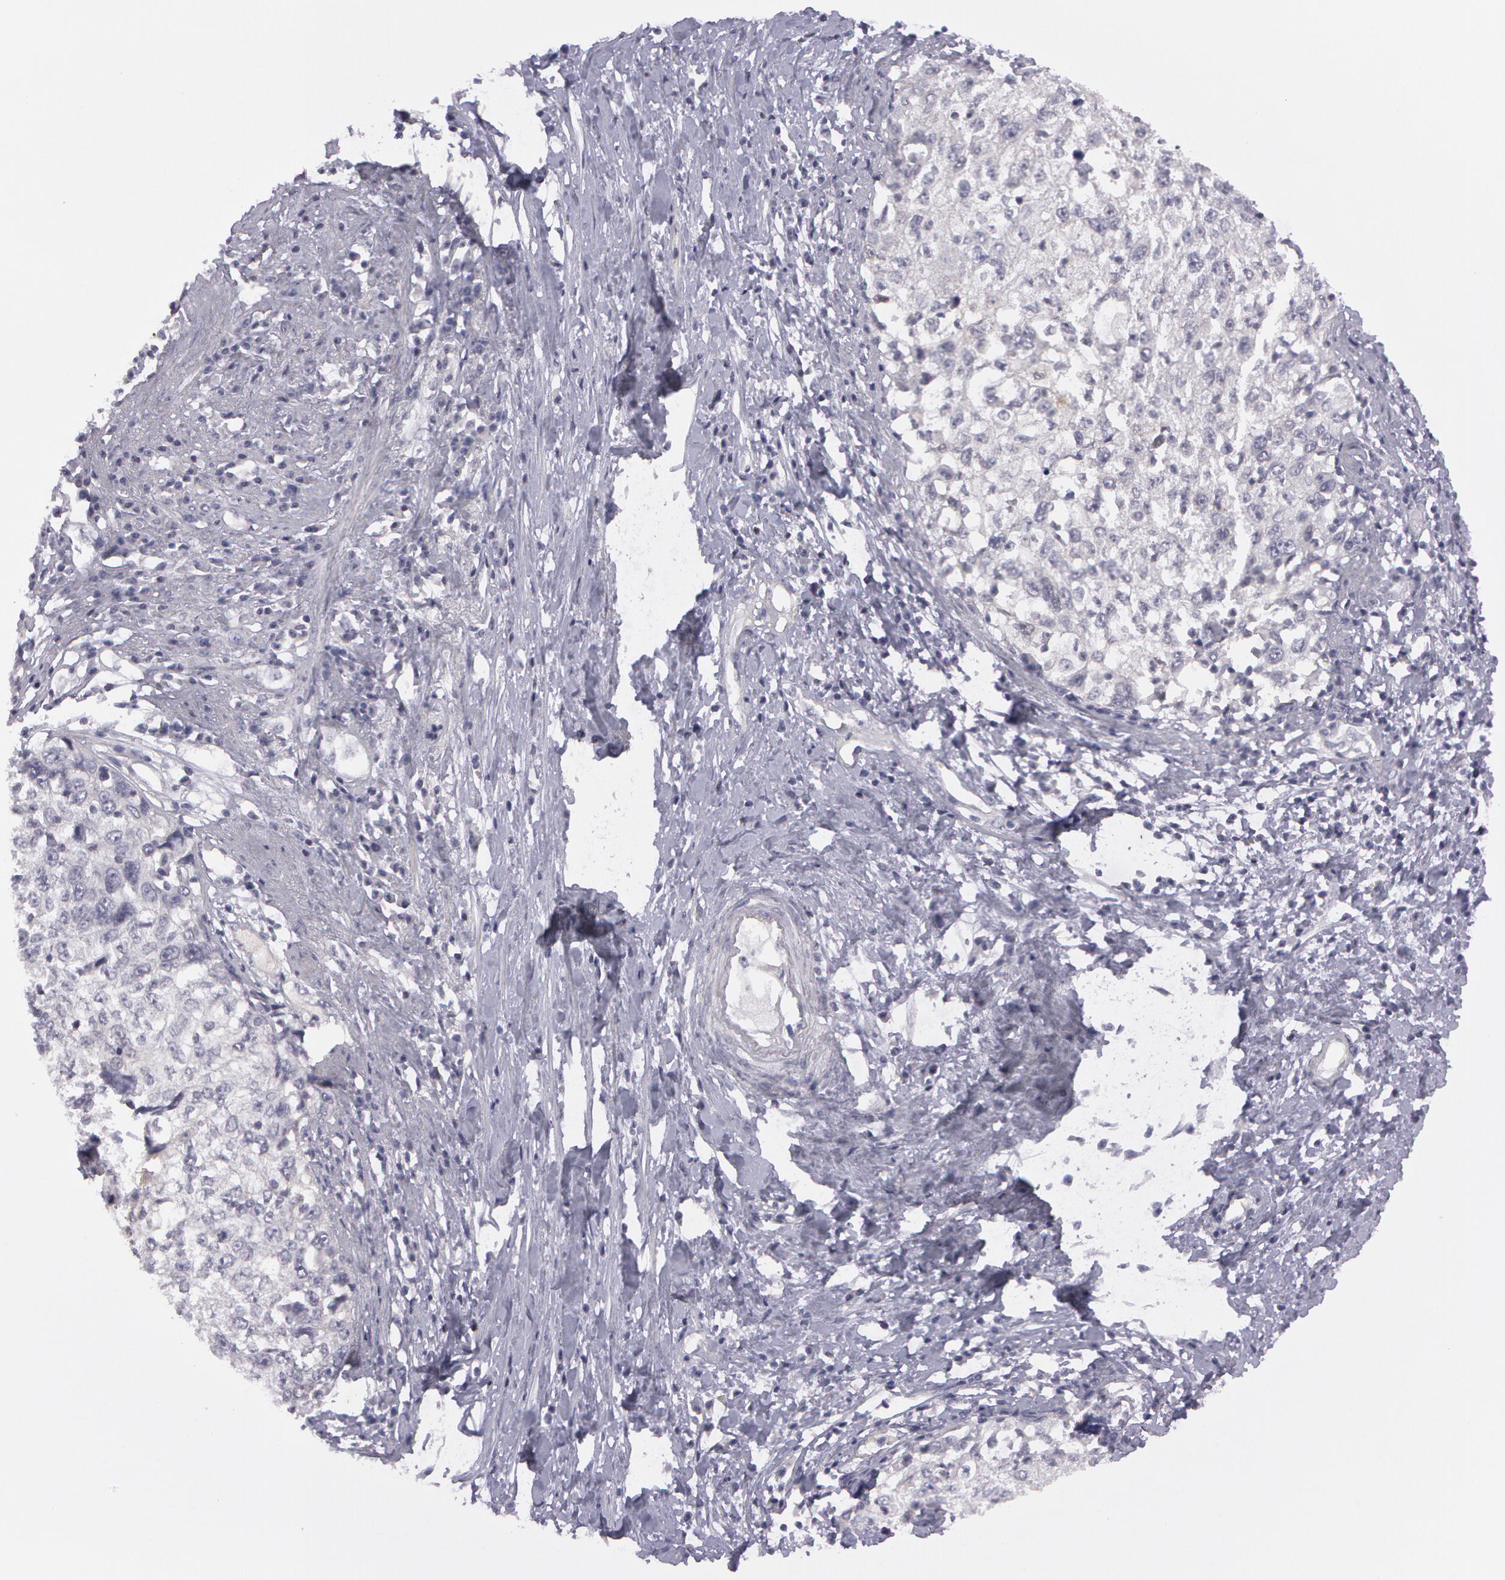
{"staining": {"intensity": "negative", "quantity": "none", "location": "none"}, "tissue": "cervical cancer", "cell_type": "Tumor cells", "image_type": "cancer", "snomed": [{"axis": "morphology", "description": "Squamous cell carcinoma, NOS"}, {"axis": "topography", "description": "Cervix"}], "caption": "Immunohistochemistry (IHC) of human cervical cancer demonstrates no expression in tumor cells.", "gene": "IL1RN", "patient": {"sex": "female", "age": 57}}